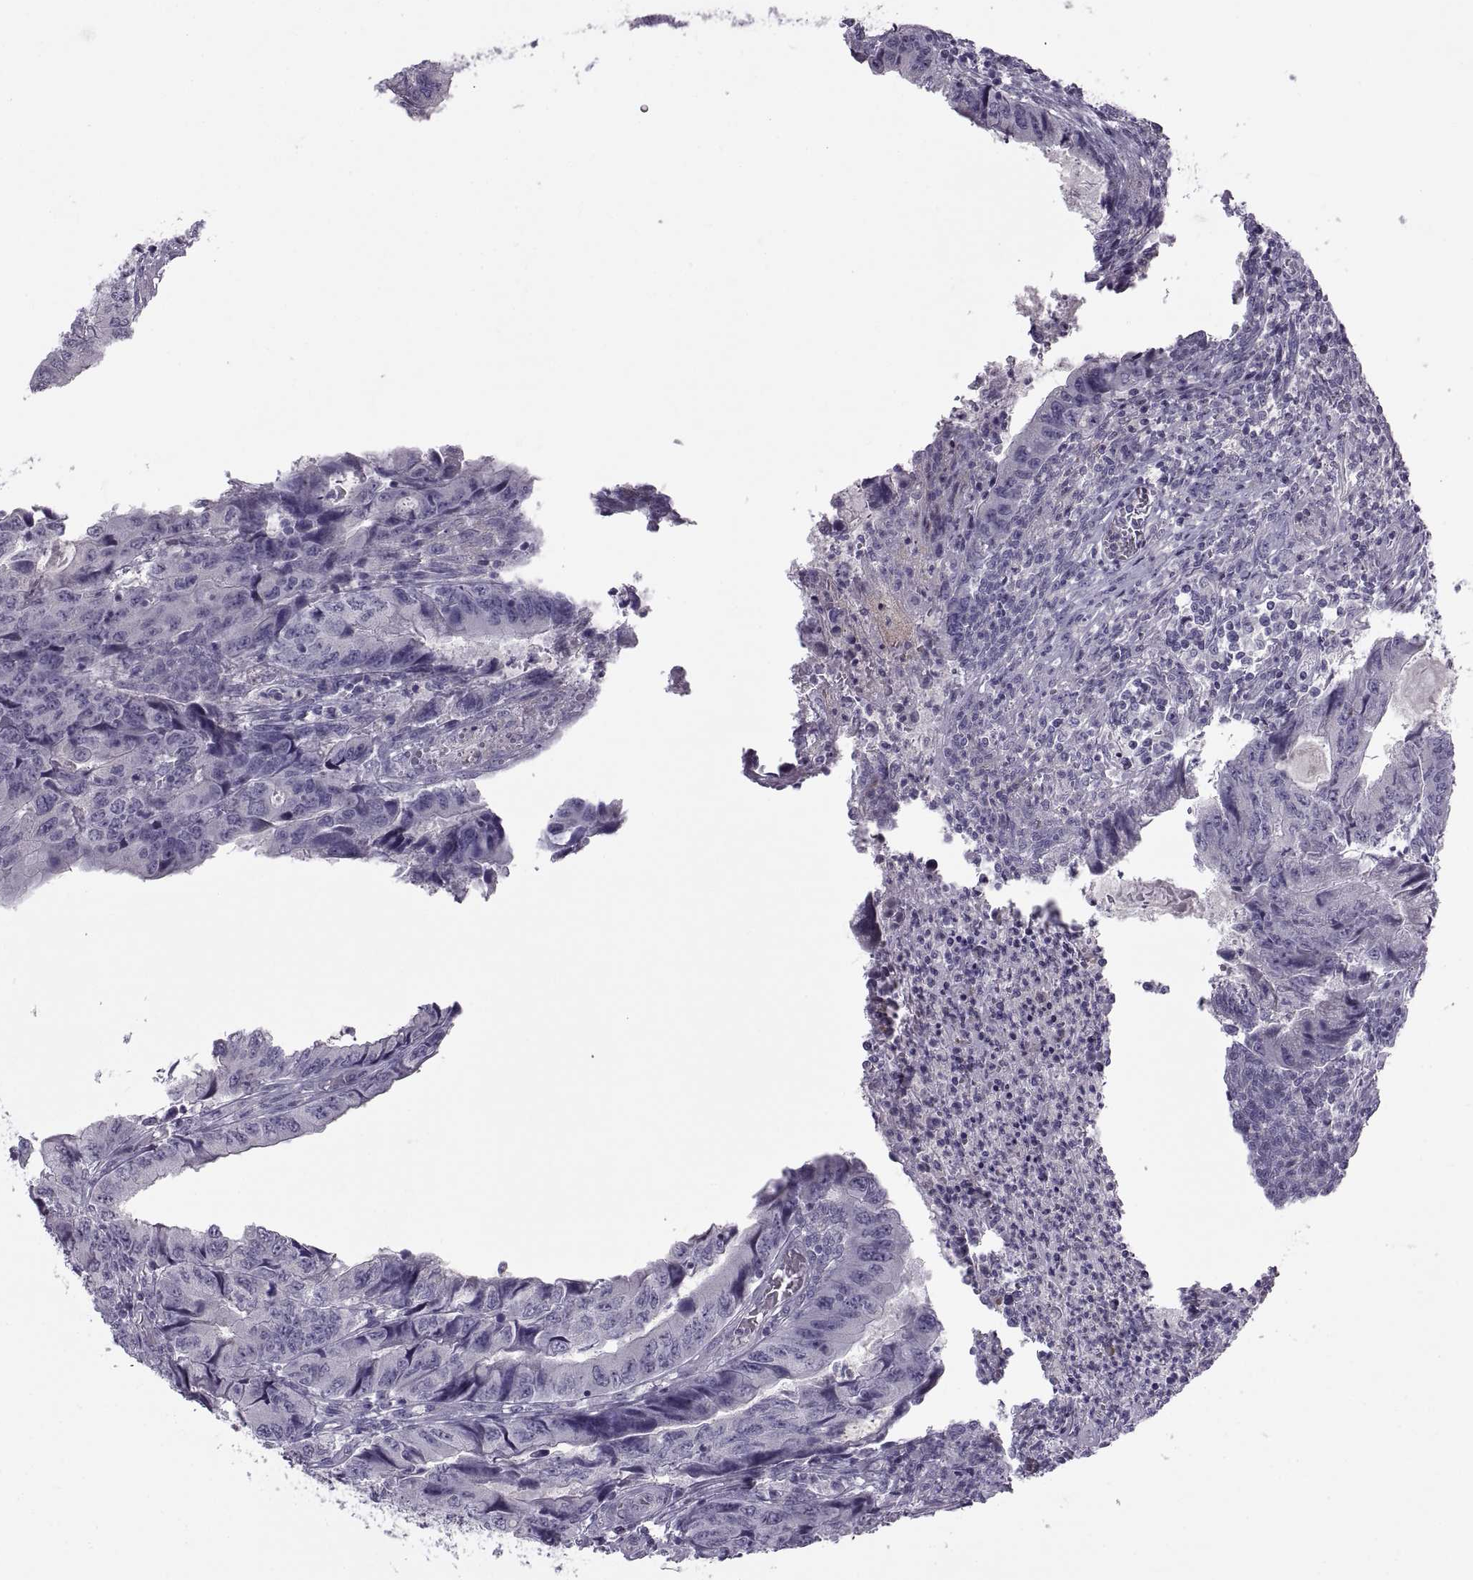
{"staining": {"intensity": "negative", "quantity": "none", "location": "none"}, "tissue": "colorectal cancer", "cell_type": "Tumor cells", "image_type": "cancer", "snomed": [{"axis": "morphology", "description": "Adenocarcinoma, NOS"}, {"axis": "topography", "description": "Colon"}], "caption": "The IHC photomicrograph has no significant staining in tumor cells of colorectal adenocarcinoma tissue. (DAB (3,3'-diaminobenzidine) IHC visualized using brightfield microscopy, high magnification).", "gene": "BSPH1", "patient": {"sex": "male", "age": 53}}